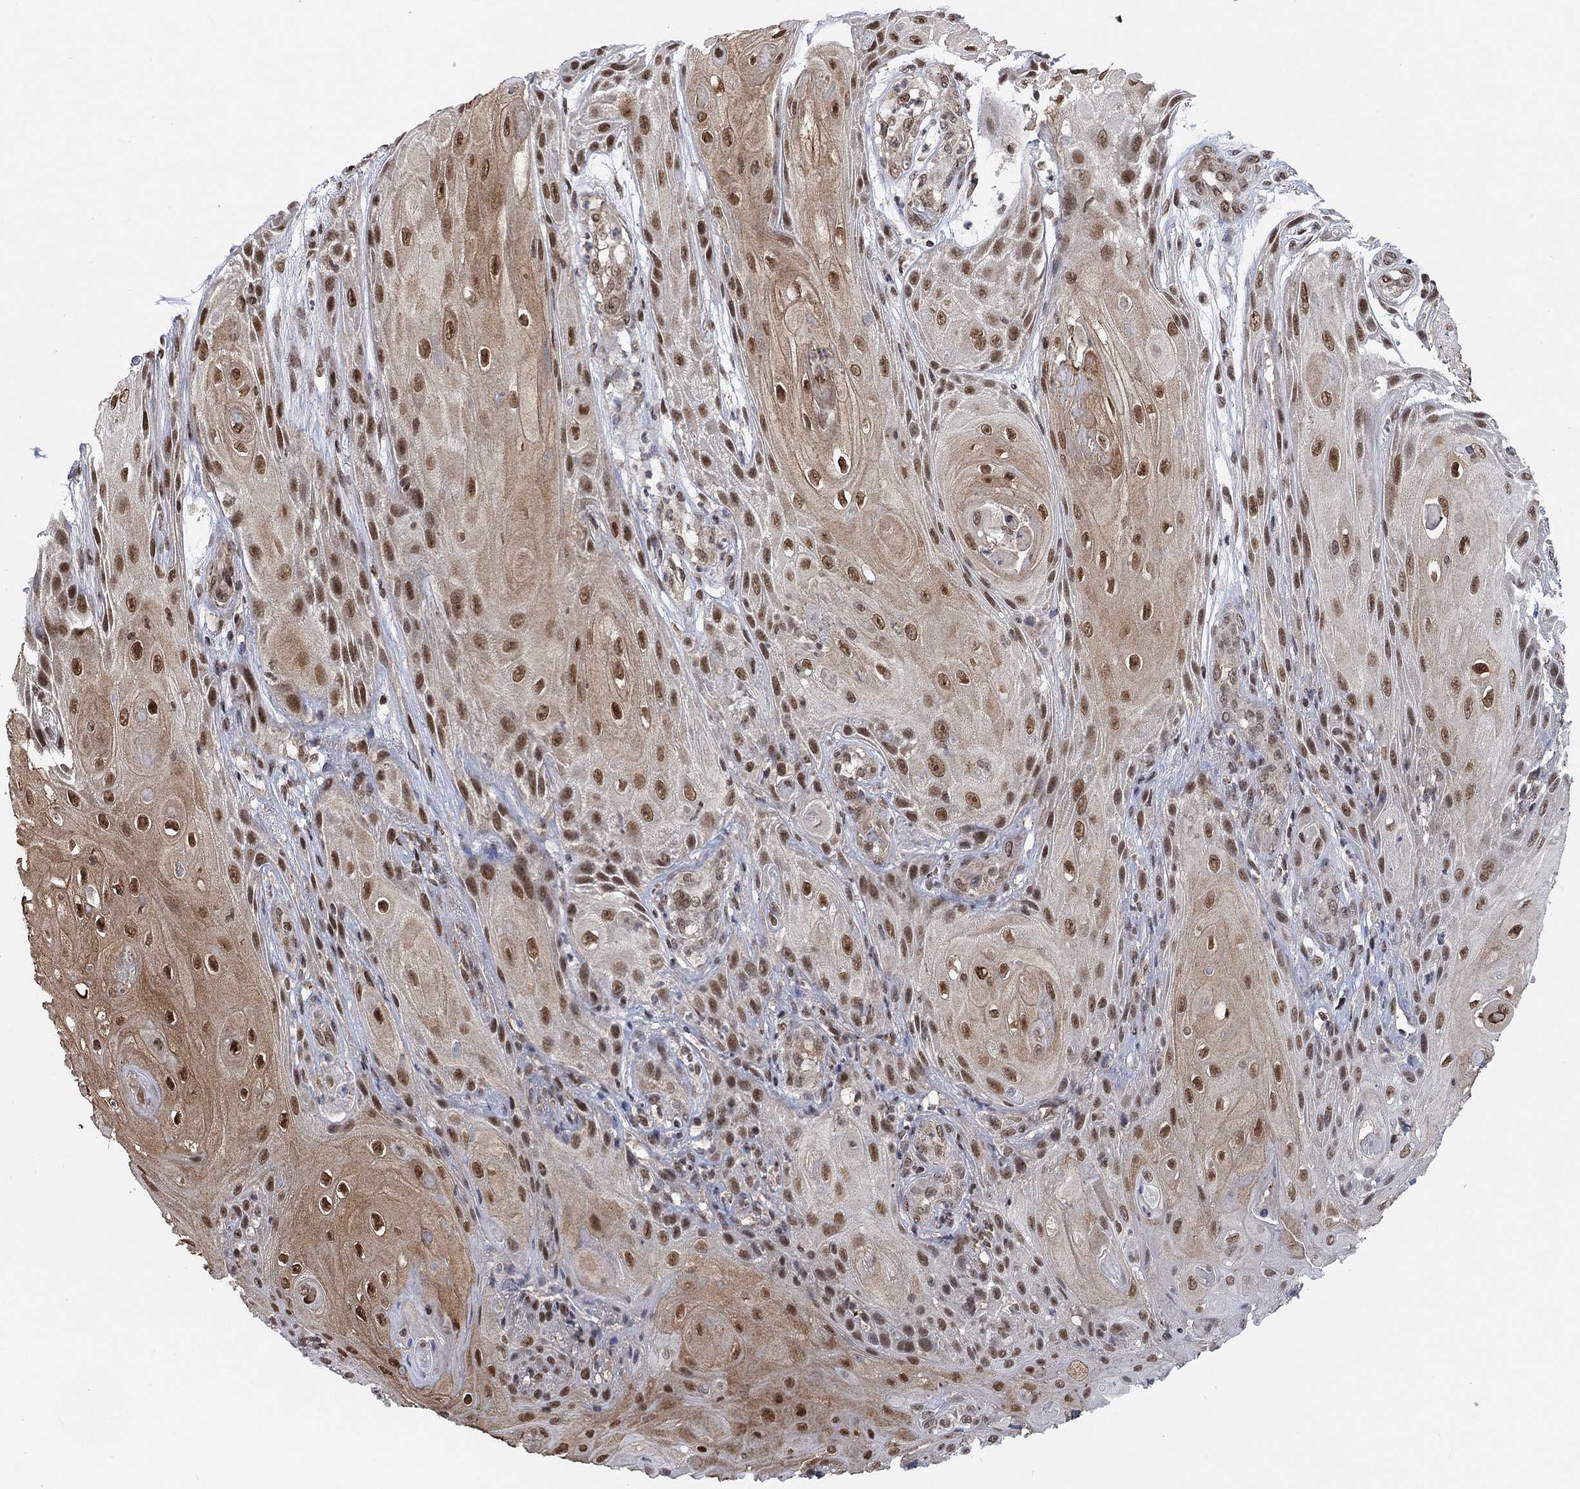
{"staining": {"intensity": "strong", "quantity": ">75%", "location": "nuclear"}, "tissue": "skin cancer", "cell_type": "Tumor cells", "image_type": "cancer", "snomed": [{"axis": "morphology", "description": "Squamous cell carcinoma, NOS"}, {"axis": "topography", "description": "Skin"}], "caption": "IHC (DAB) staining of human squamous cell carcinoma (skin) exhibits strong nuclear protein positivity in approximately >75% of tumor cells.", "gene": "THAP8", "patient": {"sex": "male", "age": 62}}